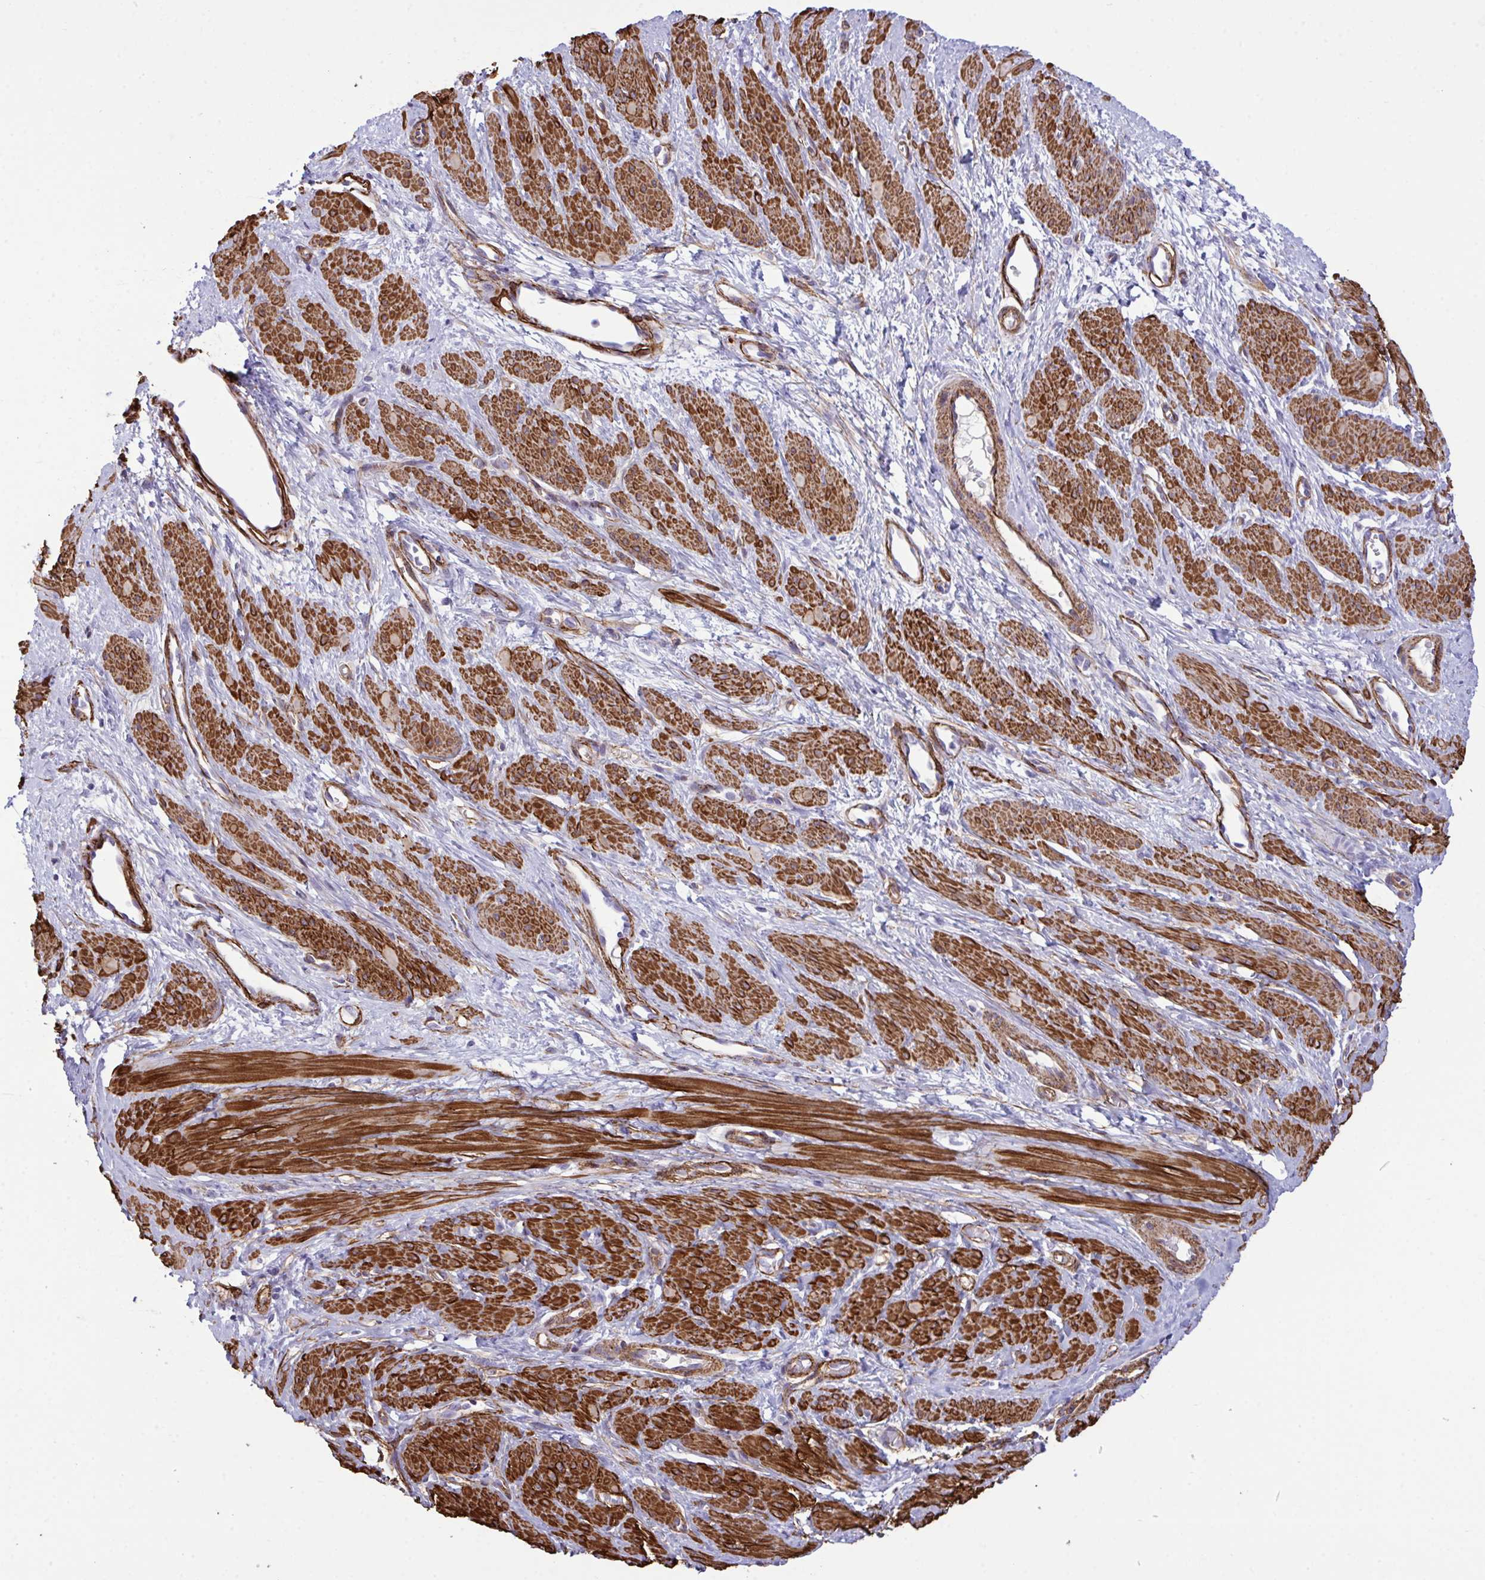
{"staining": {"intensity": "strong", "quantity": ">75%", "location": "cytoplasmic/membranous"}, "tissue": "smooth muscle", "cell_type": "Smooth muscle cells", "image_type": "normal", "snomed": [{"axis": "morphology", "description": "Normal tissue, NOS"}, {"axis": "topography", "description": "Smooth muscle"}, {"axis": "topography", "description": "Uterus"}], "caption": "Strong cytoplasmic/membranous protein expression is present in about >75% of smooth muscle cells in smooth muscle. The staining is performed using DAB brown chromogen to label protein expression. The nuclei are counter-stained blue using hematoxylin.", "gene": "SYNPO2L", "patient": {"sex": "female", "age": 39}}